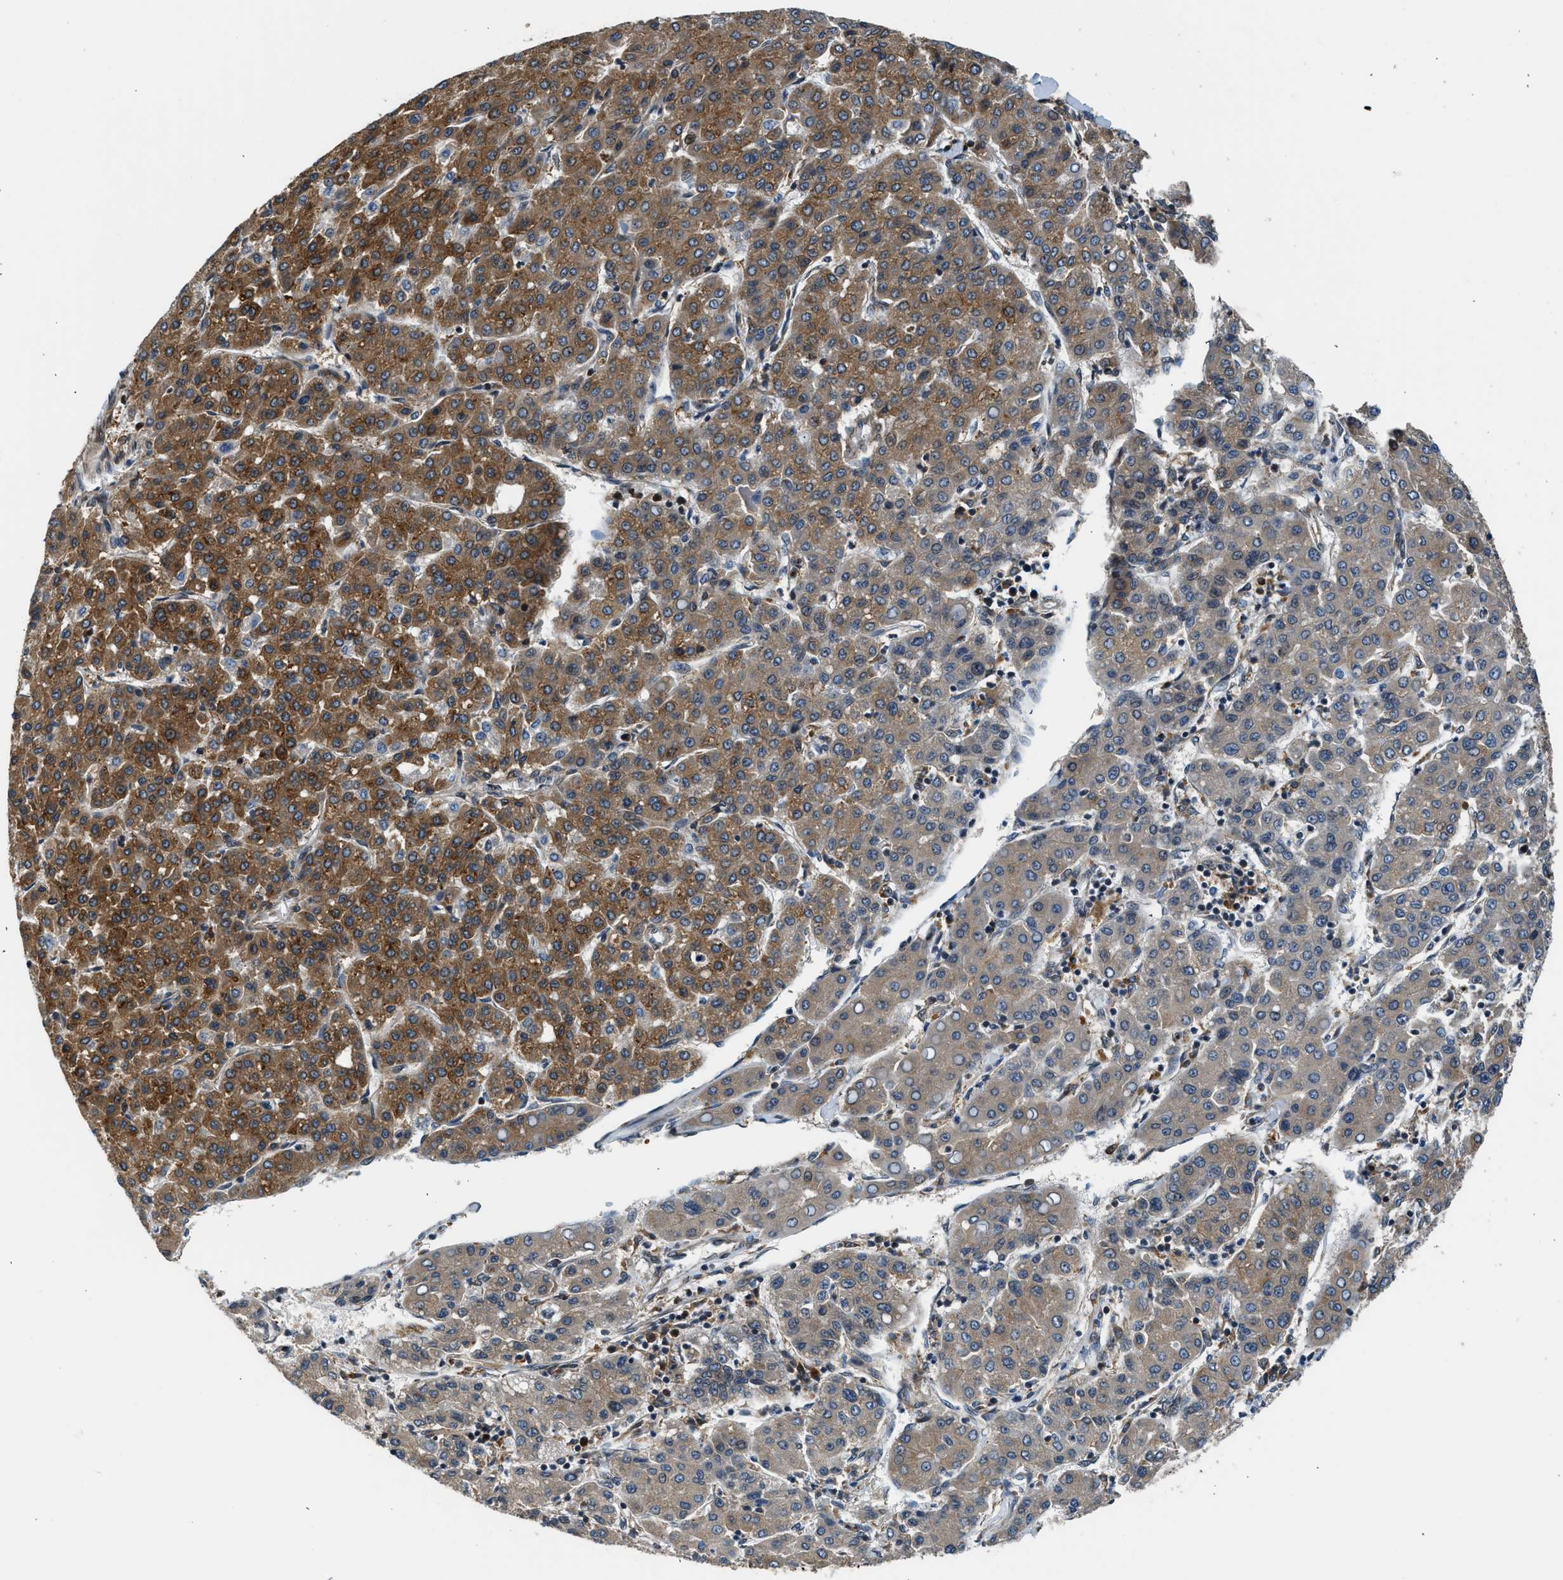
{"staining": {"intensity": "moderate", "quantity": "25%-75%", "location": "cytoplasmic/membranous"}, "tissue": "liver cancer", "cell_type": "Tumor cells", "image_type": "cancer", "snomed": [{"axis": "morphology", "description": "Carcinoma, Hepatocellular, NOS"}, {"axis": "topography", "description": "Liver"}], "caption": "Hepatocellular carcinoma (liver) stained for a protein displays moderate cytoplasmic/membranous positivity in tumor cells.", "gene": "RETREG3", "patient": {"sex": "male", "age": 65}}